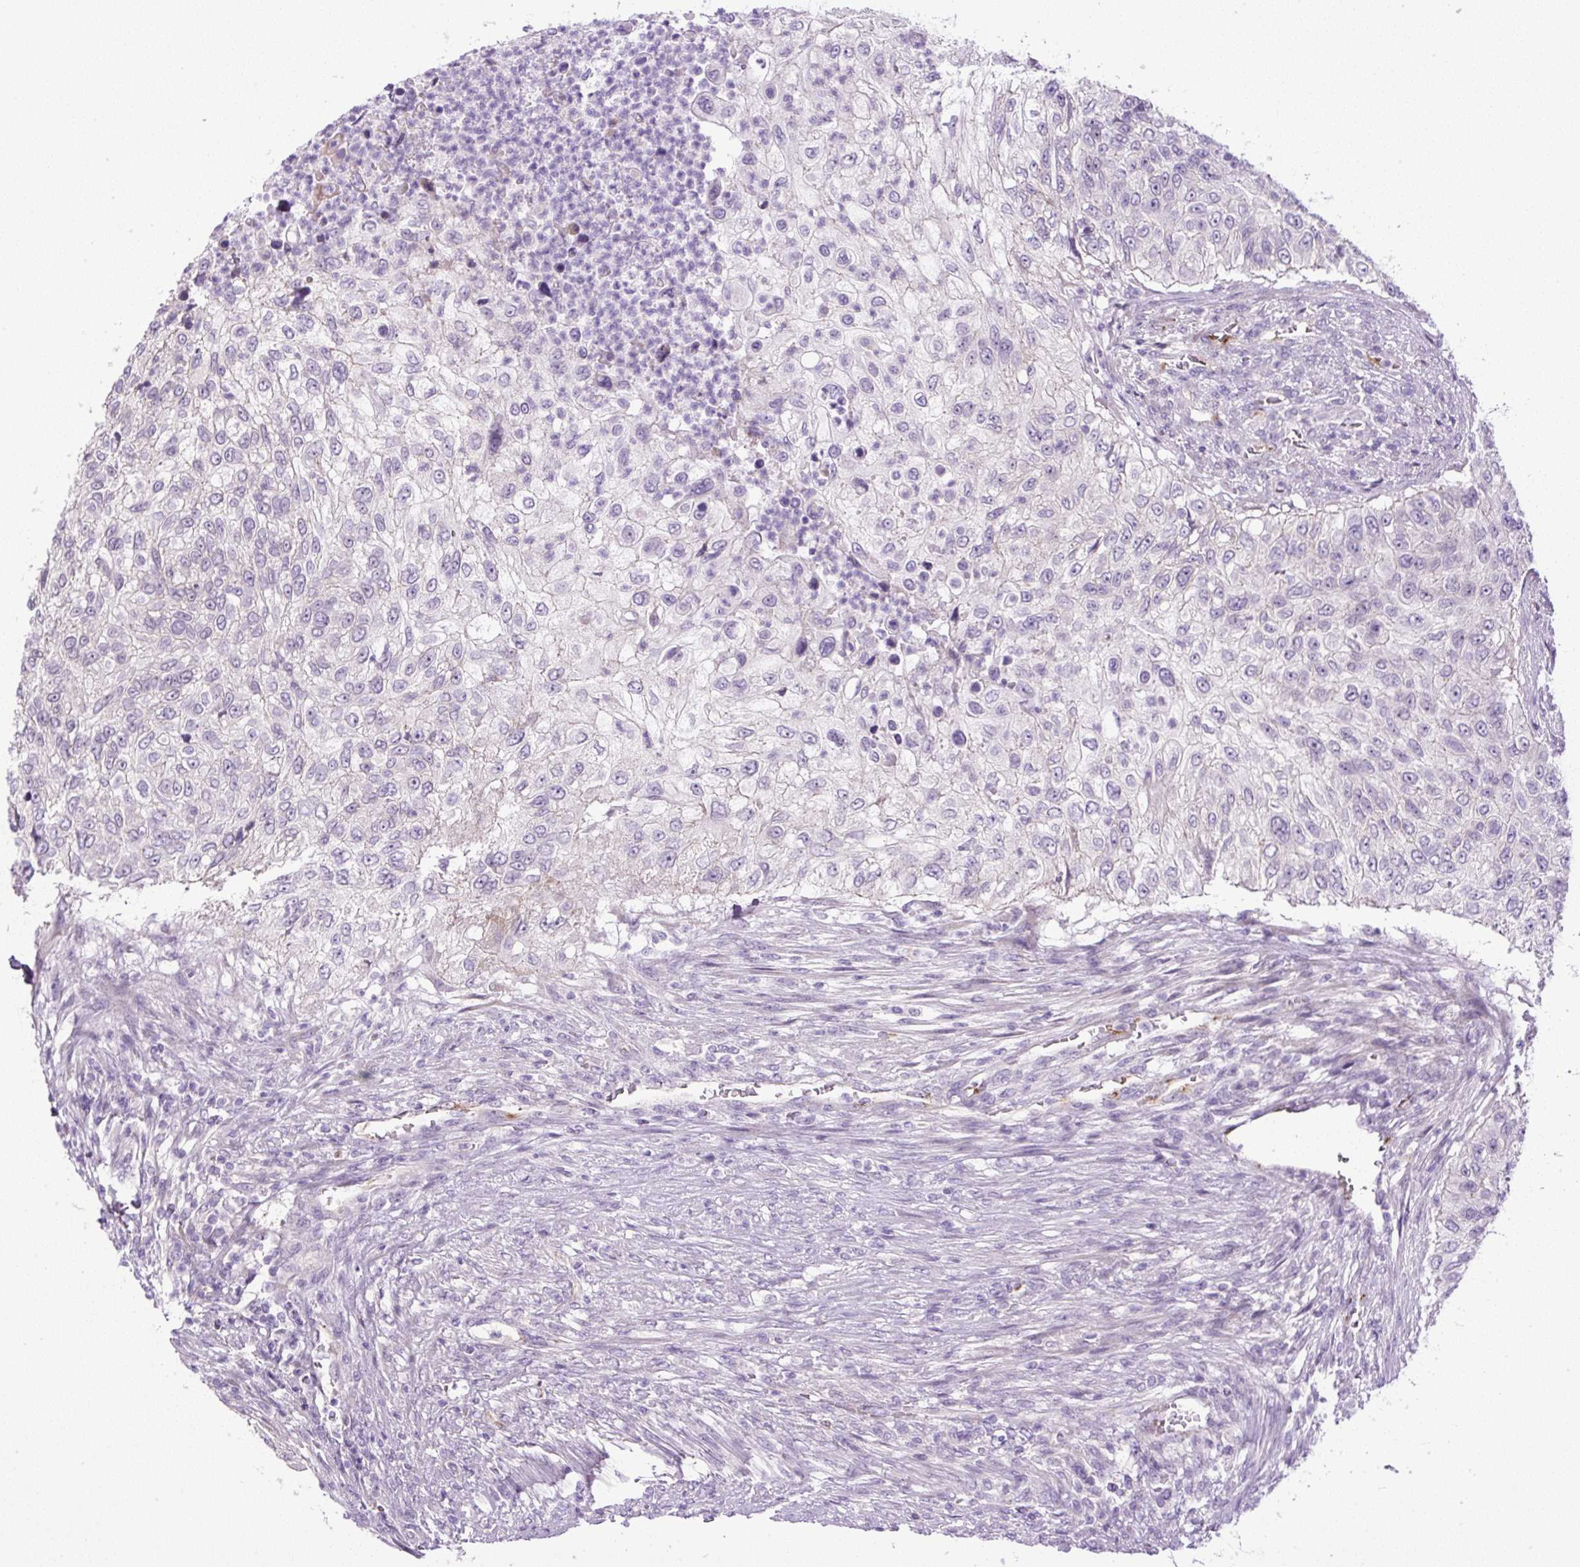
{"staining": {"intensity": "negative", "quantity": "none", "location": "none"}, "tissue": "urothelial cancer", "cell_type": "Tumor cells", "image_type": "cancer", "snomed": [{"axis": "morphology", "description": "Urothelial carcinoma, High grade"}, {"axis": "topography", "description": "Urinary bladder"}], "caption": "This is an immunohistochemistry (IHC) photomicrograph of human urothelial cancer. There is no expression in tumor cells.", "gene": "LEFTY2", "patient": {"sex": "female", "age": 60}}